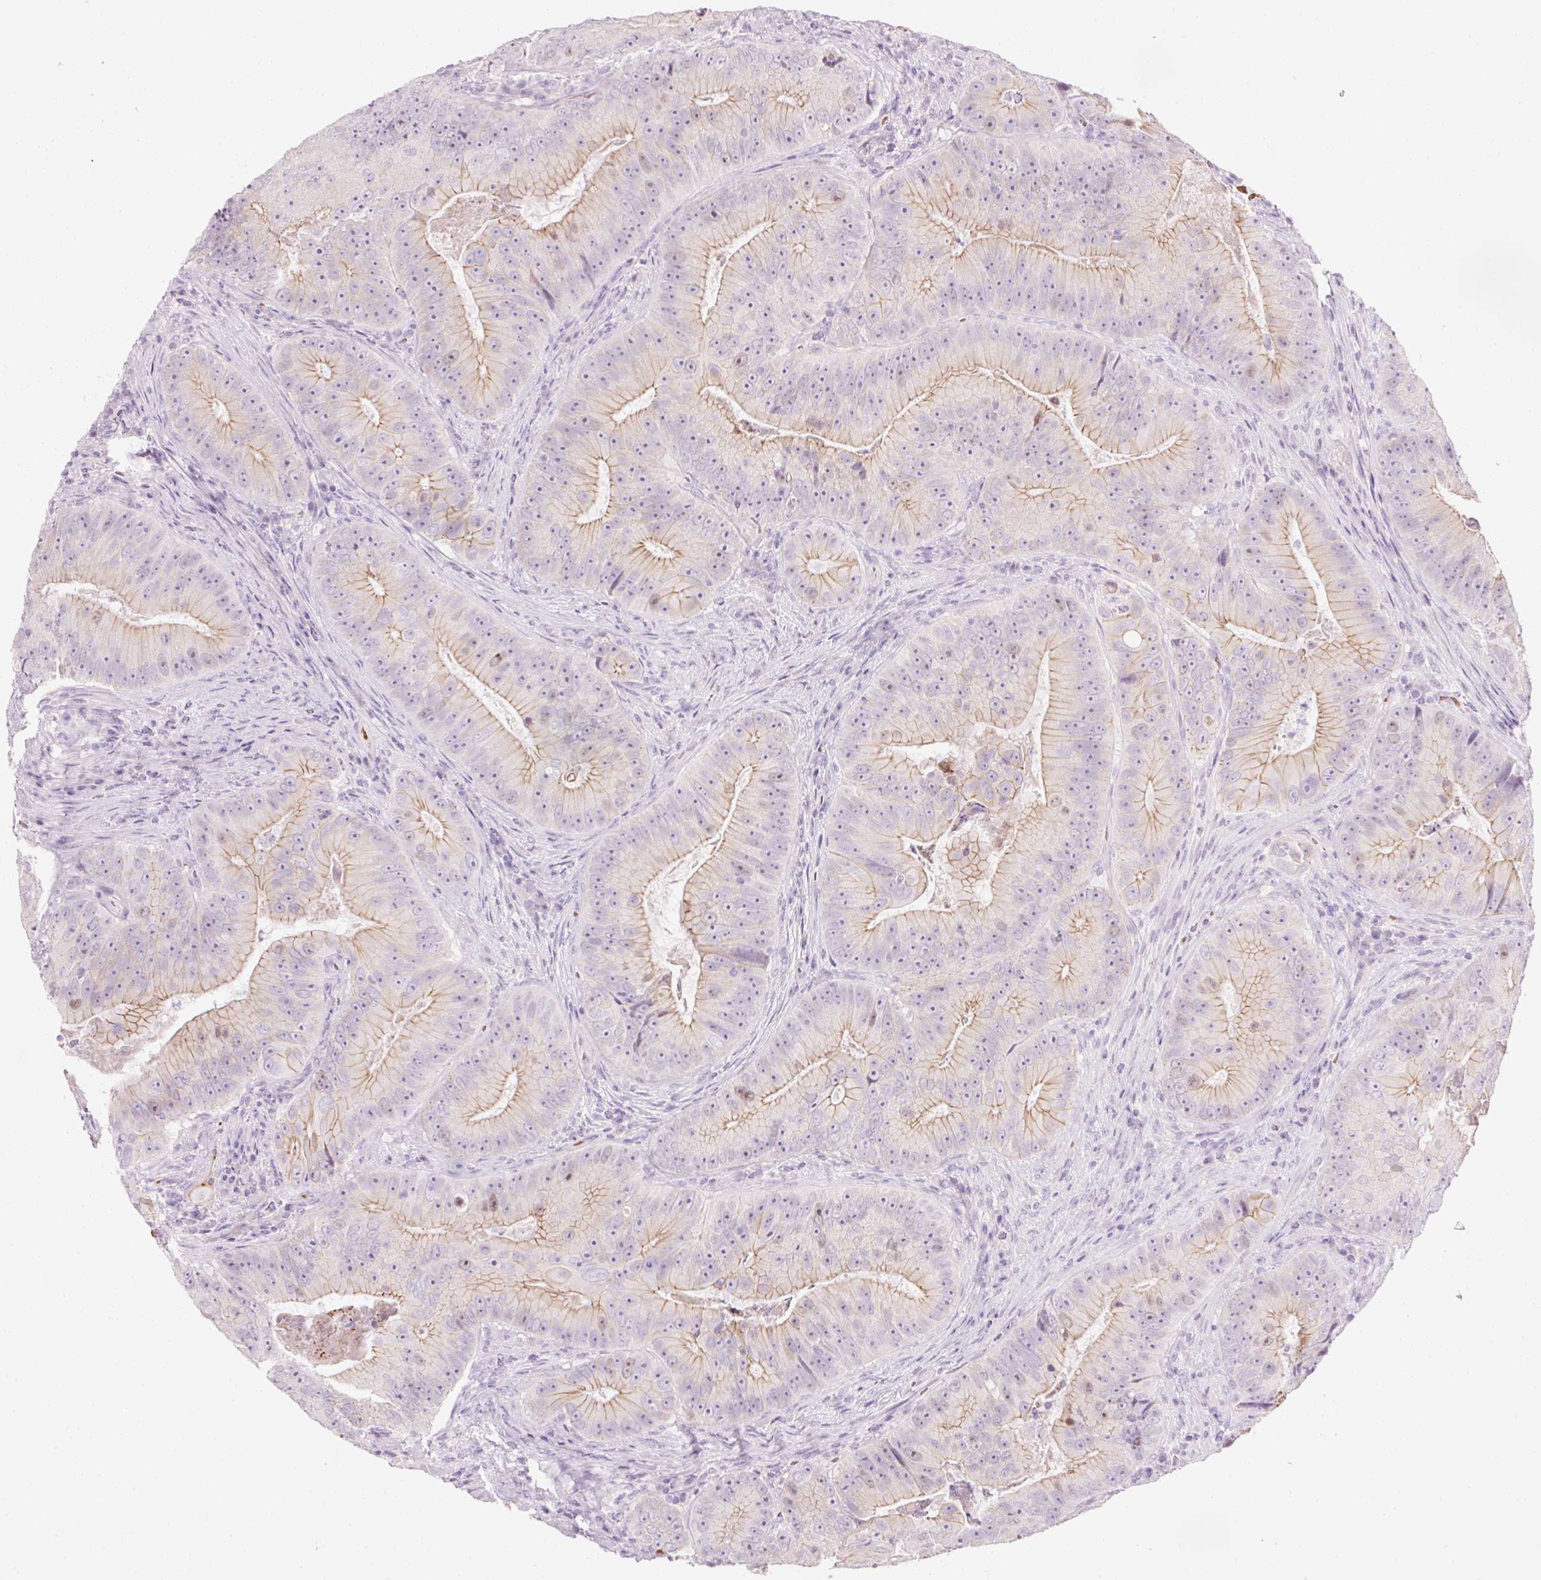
{"staining": {"intensity": "weak", "quantity": "25%-75%", "location": "cytoplasmic/membranous"}, "tissue": "colorectal cancer", "cell_type": "Tumor cells", "image_type": "cancer", "snomed": [{"axis": "morphology", "description": "Adenocarcinoma, NOS"}, {"axis": "topography", "description": "Colon"}], "caption": "Immunohistochemistry (IHC) of human adenocarcinoma (colorectal) reveals low levels of weak cytoplasmic/membranous positivity in approximately 25%-75% of tumor cells.", "gene": "DHRS11", "patient": {"sex": "female", "age": 86}}